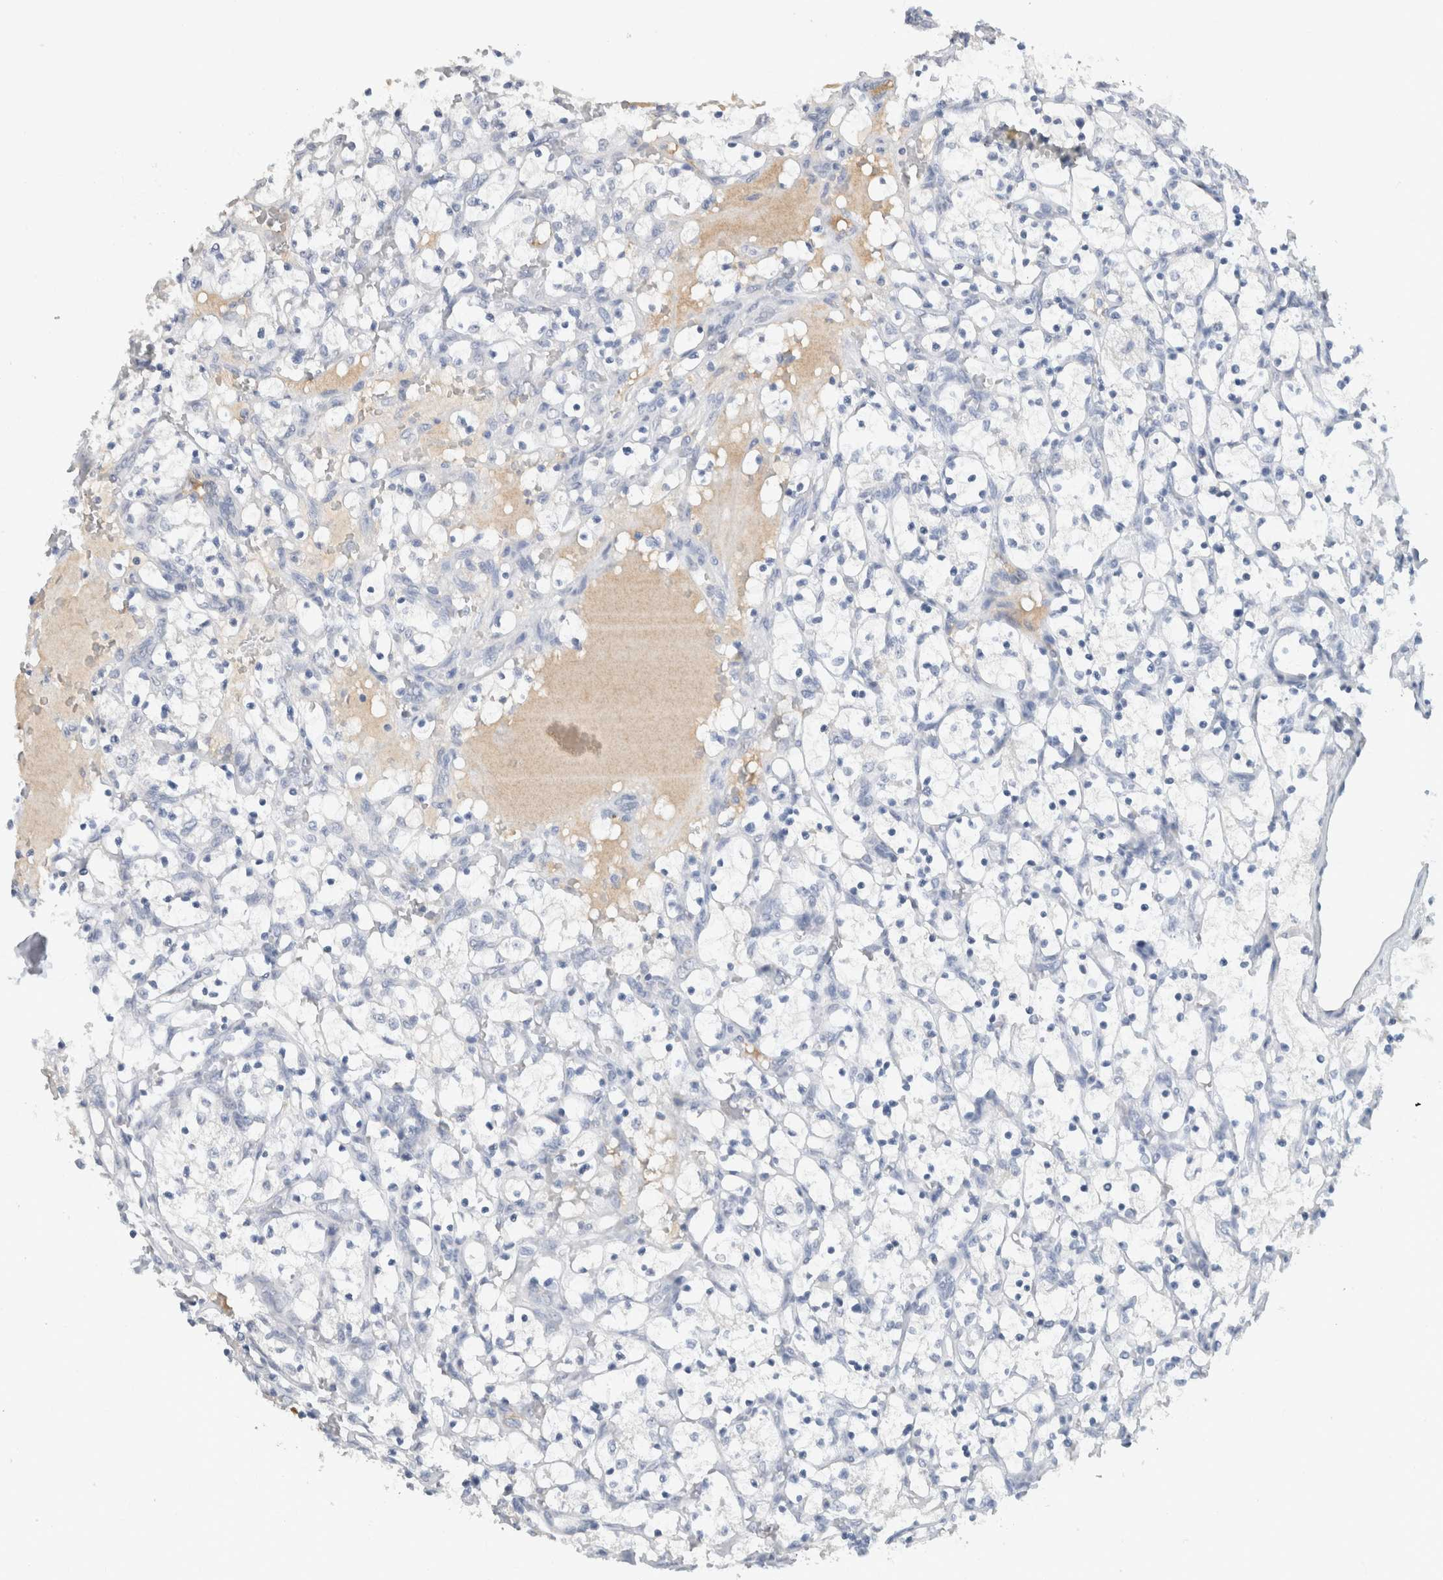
{"staining": {"intensity": "negative", "quantity": "none", "location": "none"}, "tissue": "renal cancer", "cell_type": "Tumor cells", "image_type": "cancer", "snomed": [{"axis": "morphology", "description": "Adenocarcinoma, NOS"}, {"axis": "topography", "description": "Kidney"}], "caption": "Tumor cells are negative for protein expression in human renal cancer.", "gene": "SCGB1A1", "patient": {"sex": "female", "age": 69}}